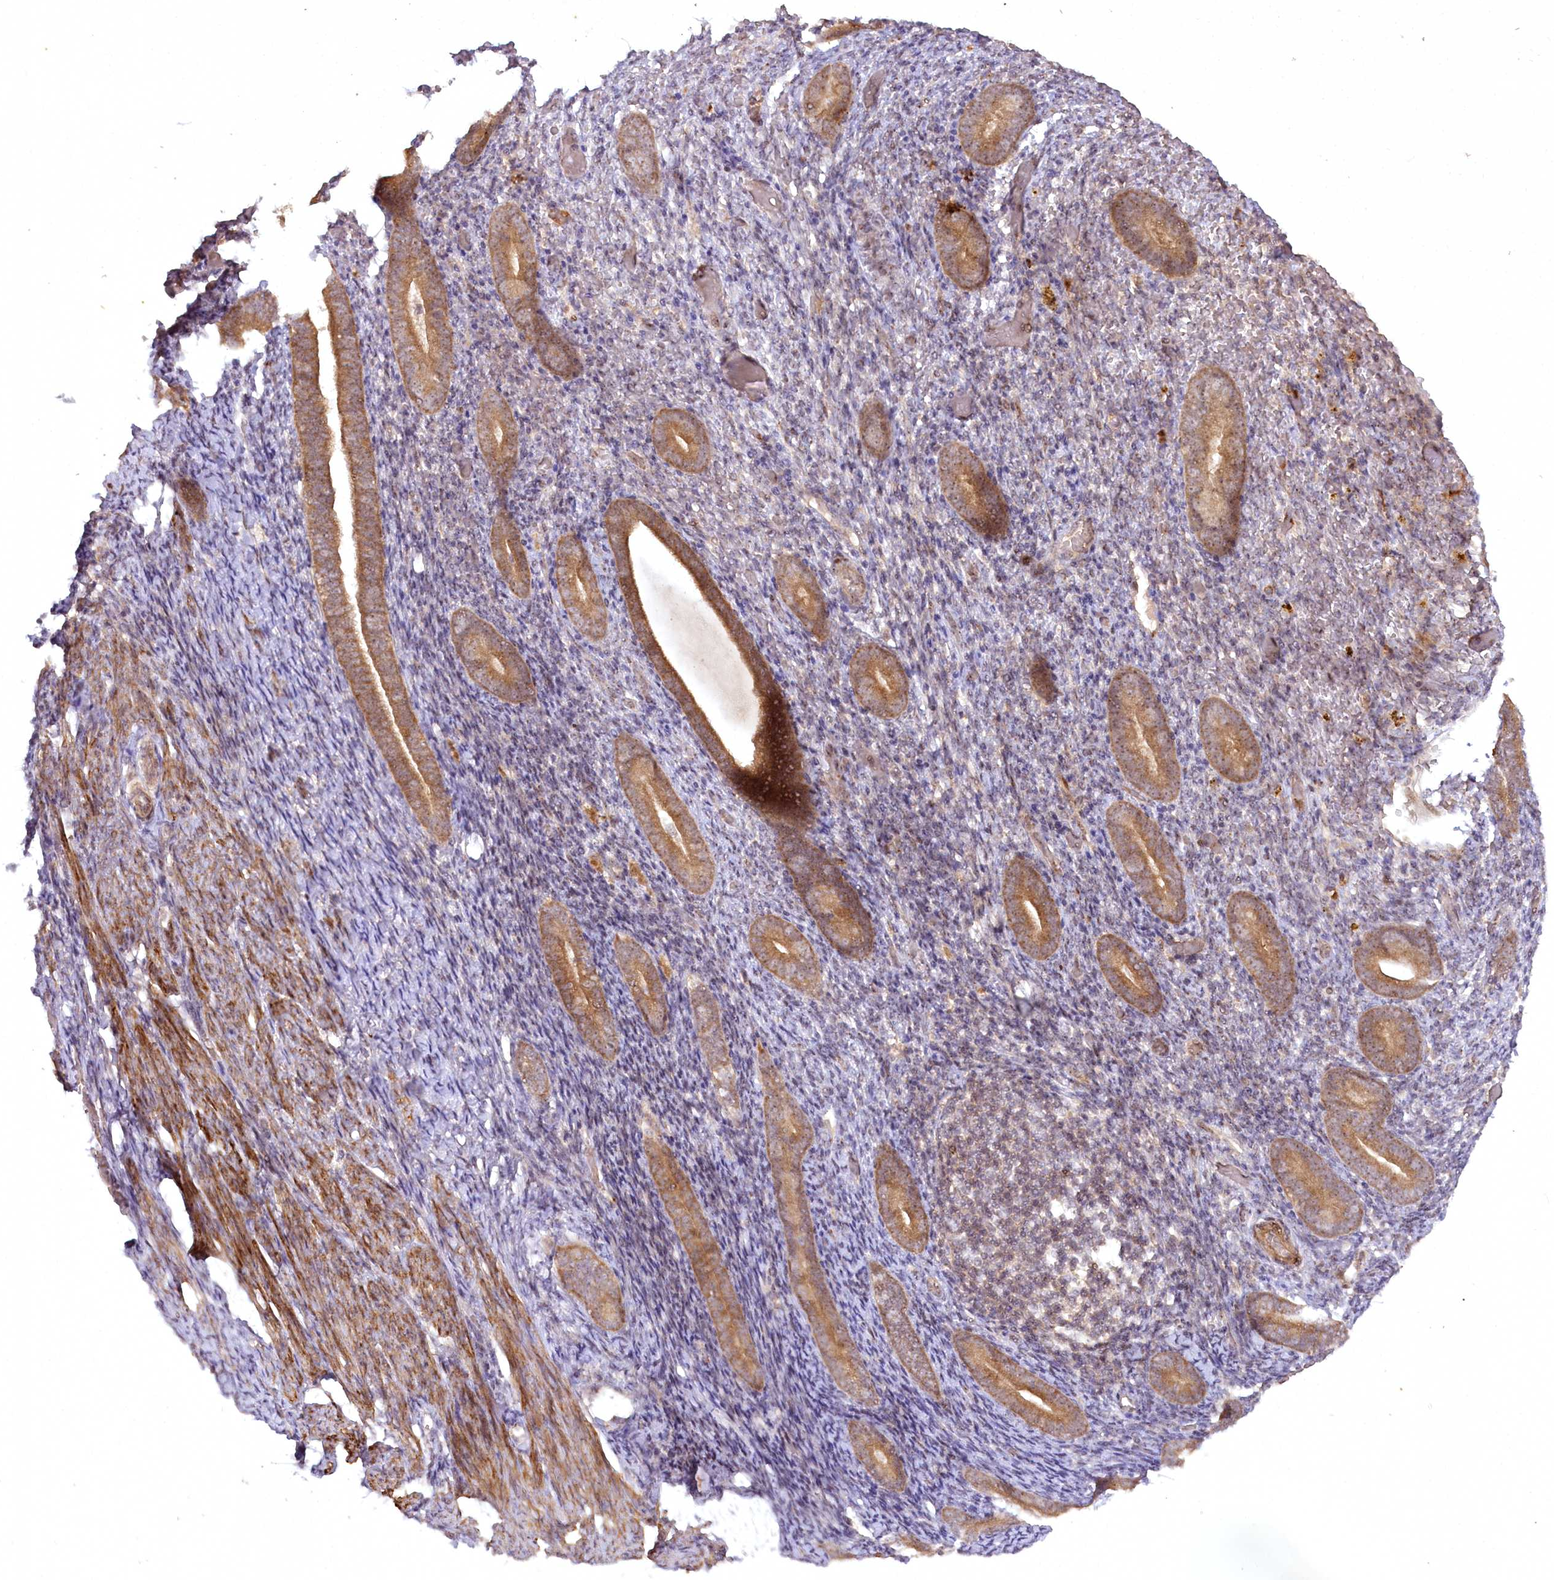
{"staining": {"intensity": "negative", "quantity": "none", "location": "none"}, "tissue": "endometrium", "cell_type": "Cells in endometrial stroma", "image_type": "normal", "snomed": [{"axis": "morphology", "description": "Normal tissue, NOS"}, {"axis": "topography", "description": "Endometrium"}], "caption": "Micrograph shows no significant protein expression in cells in endometrial stroma of unremarkable endometrium.", "gene": "SH2D3A", "patient": {"sex": "female", "age": 51}}